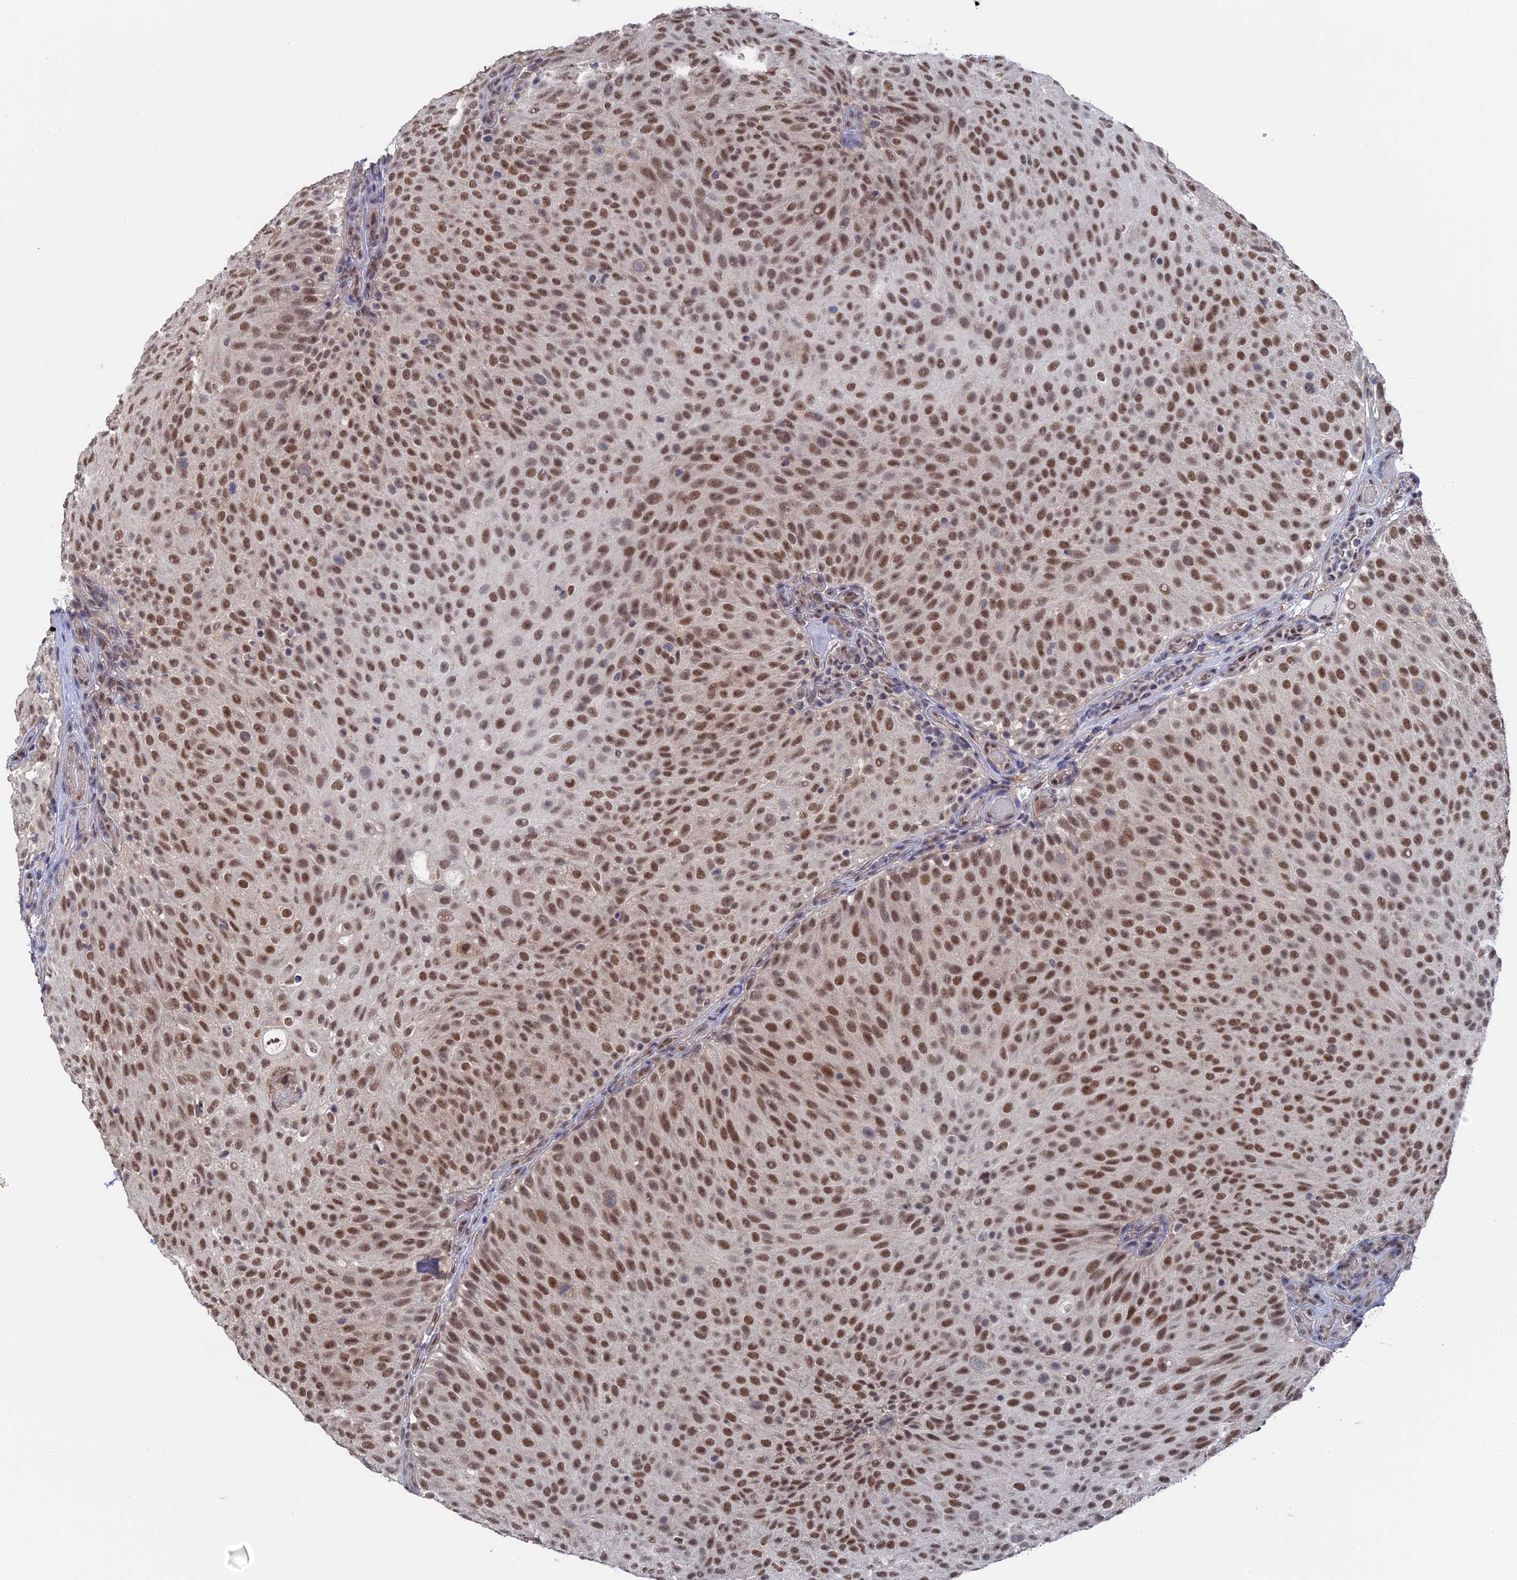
{"staining": {"intensity": "moderate", "quantity": ">75%", "location": "nuclear"}, "tissue": "urothelial cancer", "cell_type": "Tumor cells", "image_type": "cancer", "snomed": [{"axis": "morphology", "description": "Urothelial carcinoma, Low grade"}, {"axis": "topography", "description": "Urinary bladder"}], "caption": "About >75% of tumor cells in urothelial cancer reveal moderate nuclear protein staining as visualized by brown immunohistochemical staining.", "gene": "TSSC4", "patient": {"sex": "male", "age": 78}}